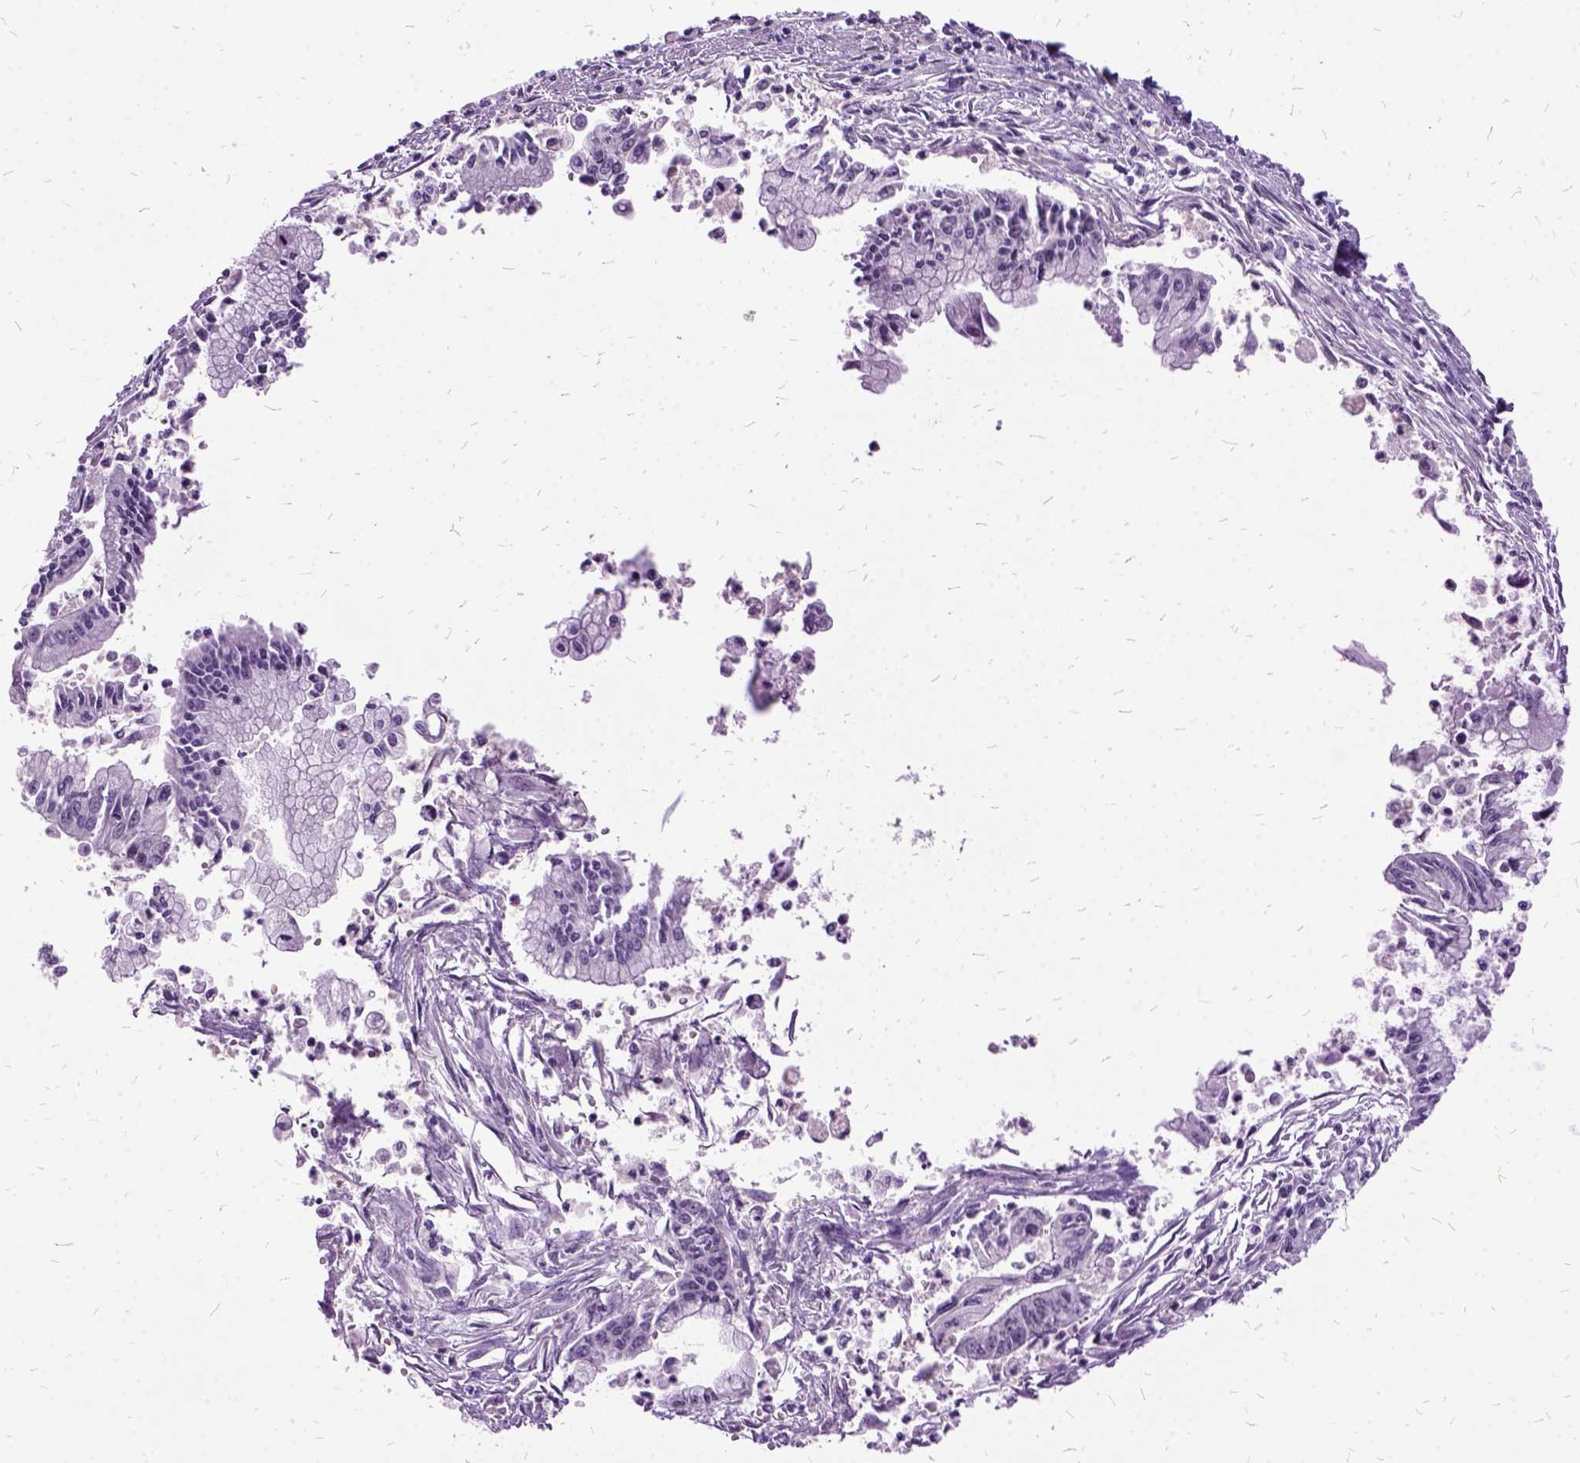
{"staining": {"intensity": "negative", "quantity": "none", "location": "none"}, "tissue": "pancreatic cancer", "cell_type": "Tumor cells", "image_type": "cancer", "snomed": [{"axis": "morphology", "description": "Adenocarcinoma, NOS"}, {"axis": "topography", "description": "Pancreas"}], "caption": "DAB (3,3'-diaminobenzidine) immunohistochemical staining of human pancreatic cancer (adenocarcinoma) exhibits no significant positivity in tumor cells. Nuclei are stained in blue.", "gene": "MME", "patient": {"sex": "female", "age": 65}}